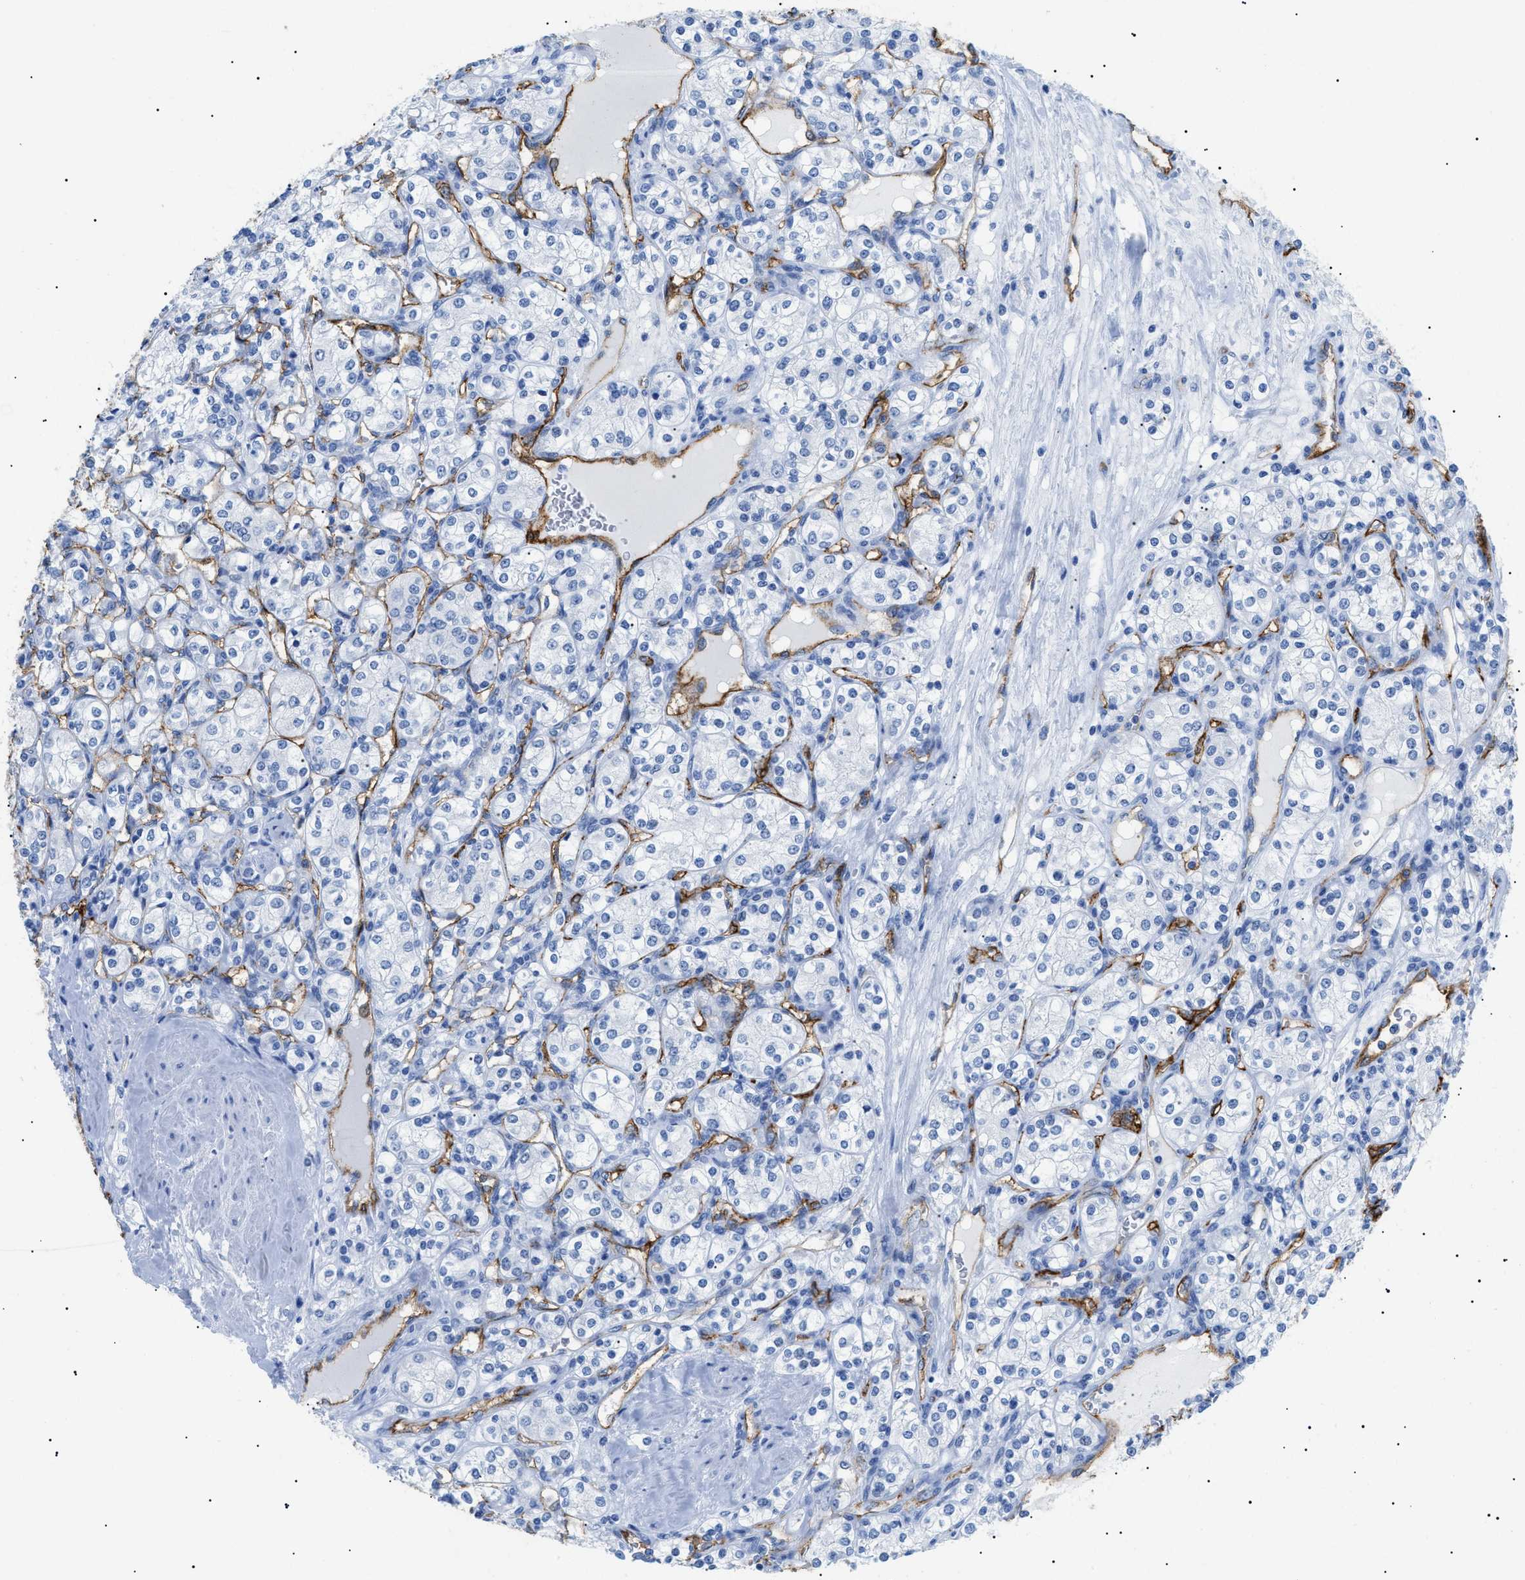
{"staining": {"intensity": "negative", "quantity": "none", "location": "none"}, "tissue": "renal cancer", "cell_type": "Tumor cells", "image_type": "cancer", "snomed": [{"axis": "morphology", "description": "Adenocarcinoma, NOS"}, {"axis": "topography", "description": "Kidney"}], "caption": "This is an immunohistochemistry photomicrograph of renal adenocarcinoma. There is no staining in tumor cells.", "gene": "PODXL", "patient": {"sex": "male", "age": 77}}